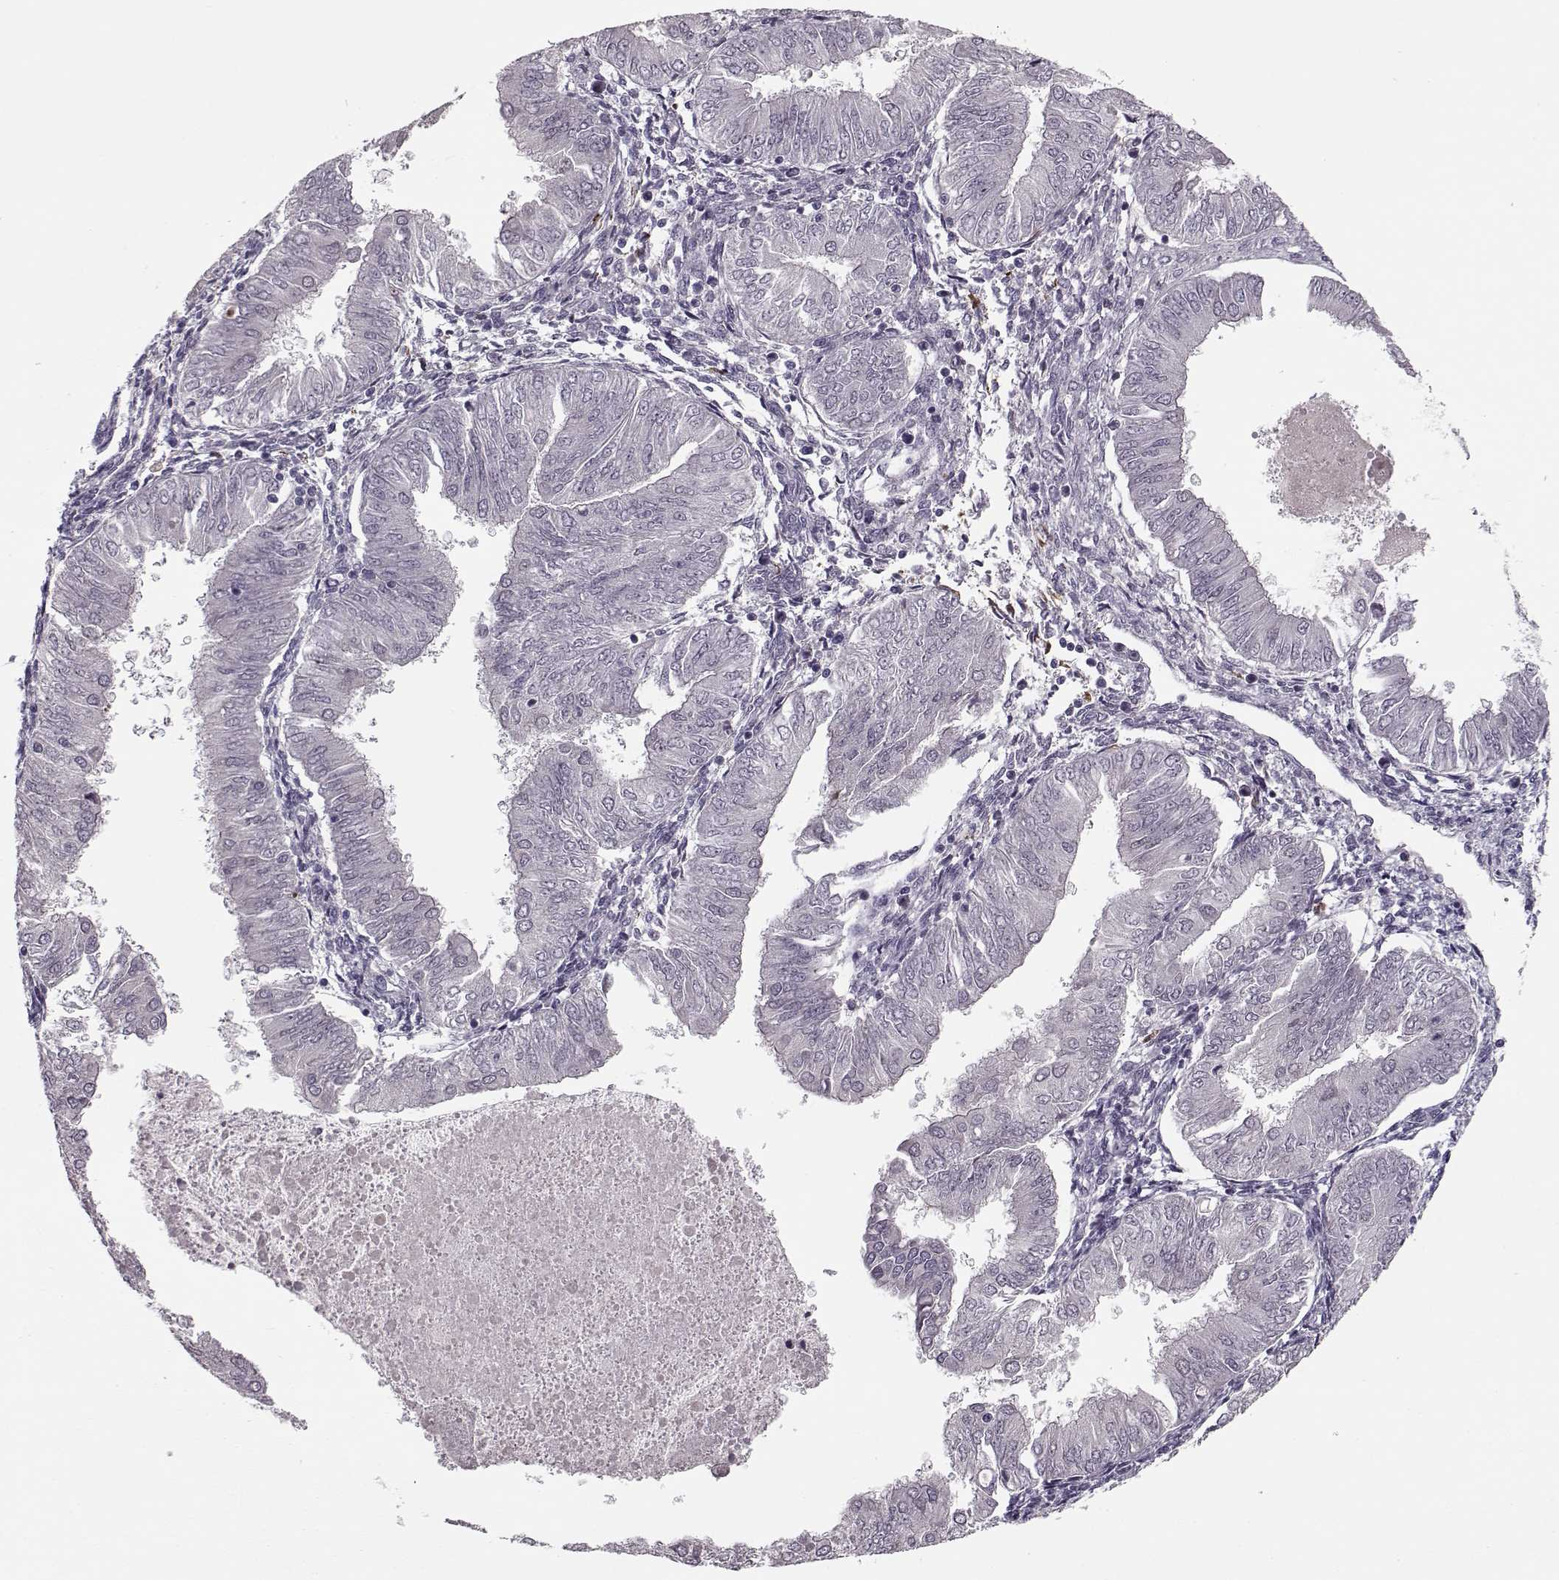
{"staining": {"intensity": "negative", "quantity": "none", "location": "none"}, "tissue": "endometrial cancer", "cell_type": "Tumor cells", "image_type": "cancer", "snomed": [{"axis": "morphology", "description": "Adenocarcinoma, NOS"}, {"axis": "topography", "description": "Endometrium"}], "caption": "An immunohistochemistry (IHC) histopathology image of endometrial cancer is shown. There is no staining in tumor cells of endometrial cancer.", "gene": "DNAI3", "patient": {"sex": "female", "age": 53}}